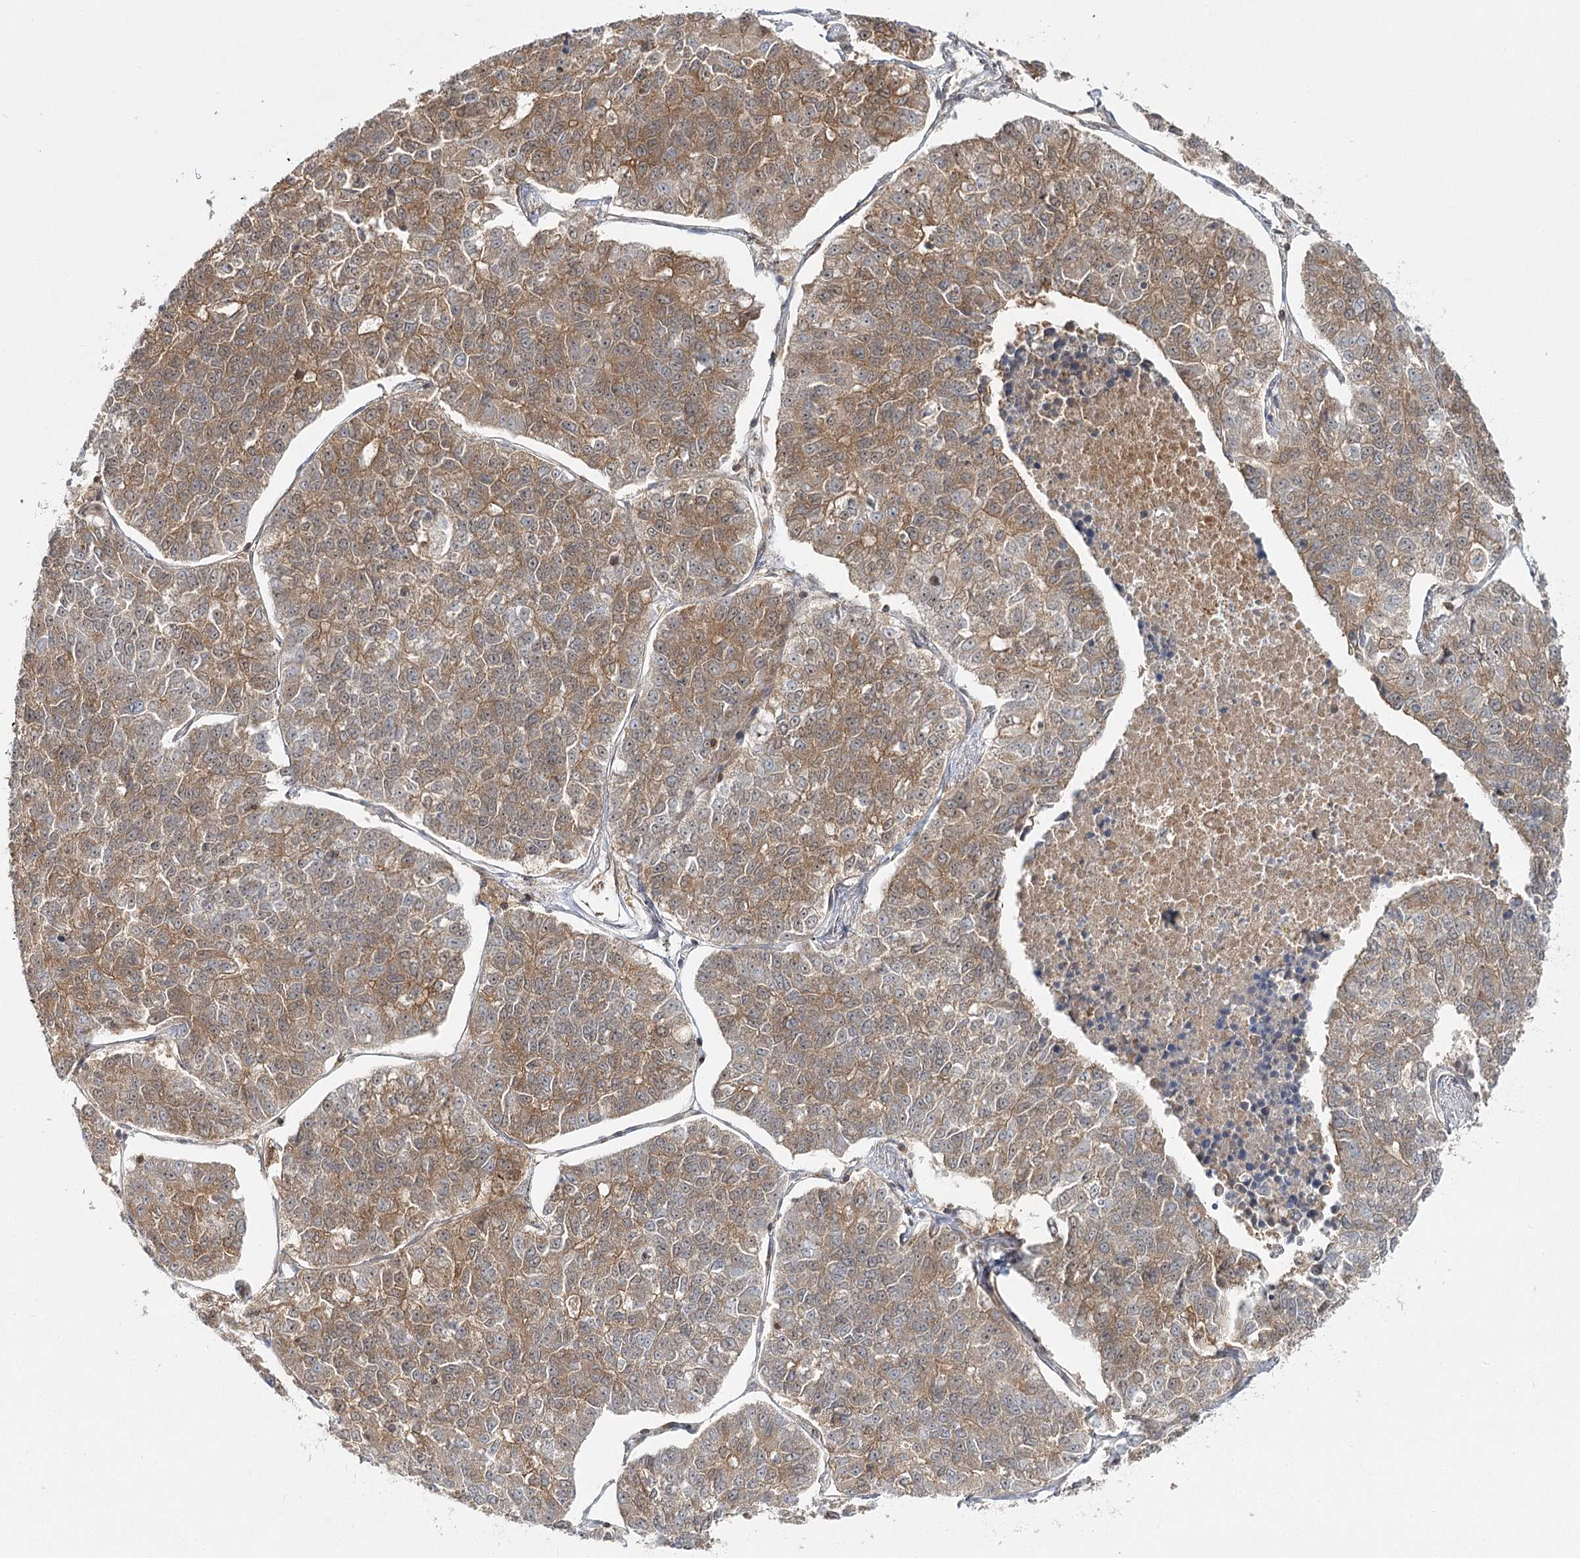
{"staining": {"intensity": "moderate", "quantity": ">75%", "location": "cytoplasmic/membranous"}, "tissue": "lung cancer", "cell_type": "Tumor cells", "image_type": "cancer", "snomed": [{"axis": "morphology", "description": "Adenocarcinoma, NOS"}, {"axis": "topography", "description": "Lung"}], "caption": "Immunohistochemistry of human lung cancer (adenocarcinoma) shows medium levels of moderate cytoplasmic/membranous positivity in about >75% of tumor cells.", "gene": "FAM120B", "patient": {"sex": "male", "age": 49}}